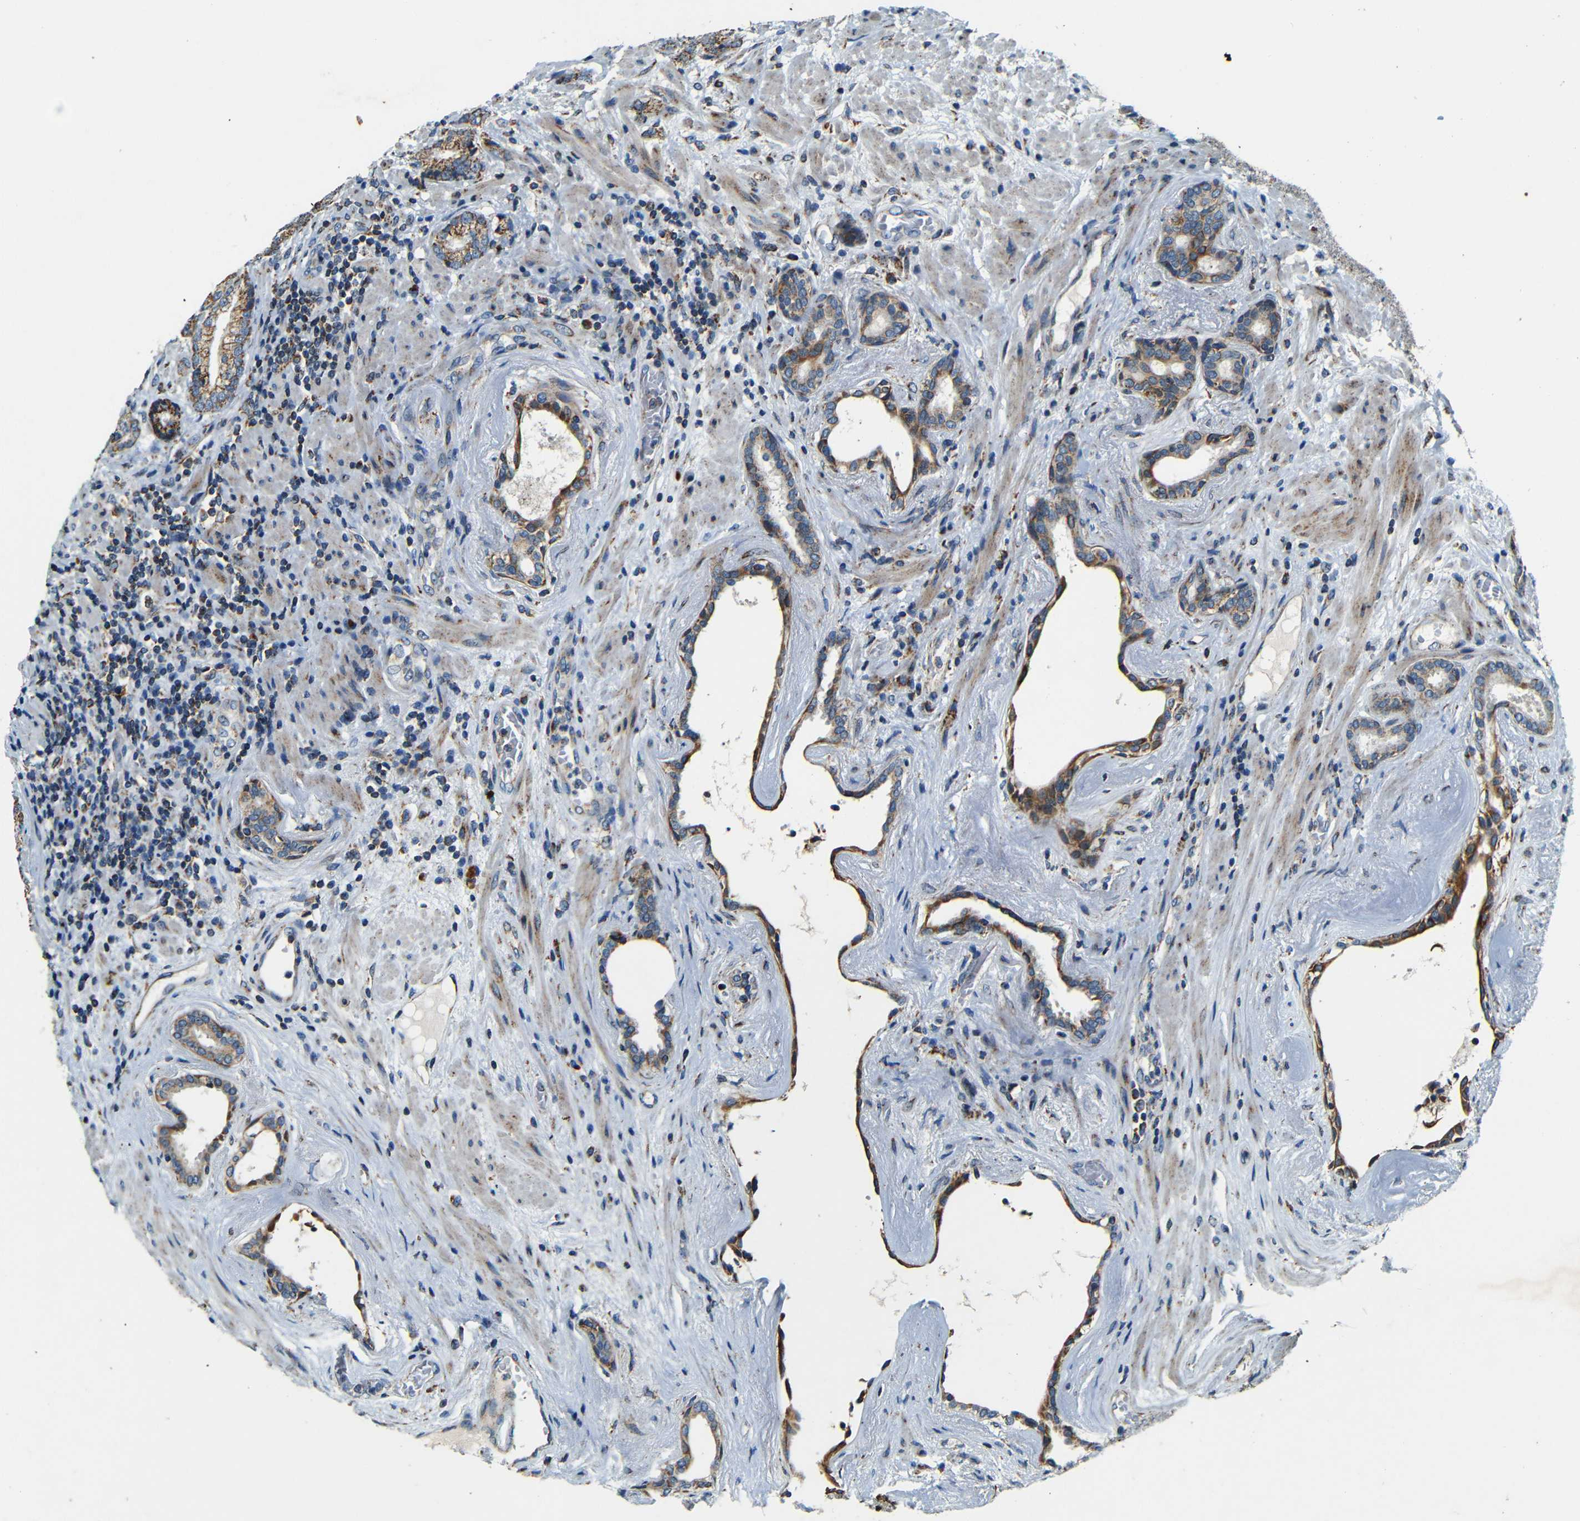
{"staining": {"intensity": "strong", "quantity": ">75%", "location": "cytoplasmic/membranous"}, "tissue": "prostate cancer", "cell_type": "Tumor cells", "image_type": "cancer", "snomed": [{"axis": "morphology", "description": "Adenocarcinoma, High grade"}, {"axis": "topography", "description": "Prostate"}], "caption": "Strong cytoplasmic/membranous expression for a protein is identified in about >75% of tumor cells of prostate cancer (adenocarcinoma (high-grade)) using immunohistochemistry (IHC).", "gene": "WSCD2", "patient": {"sex": "male", "age": 61}}